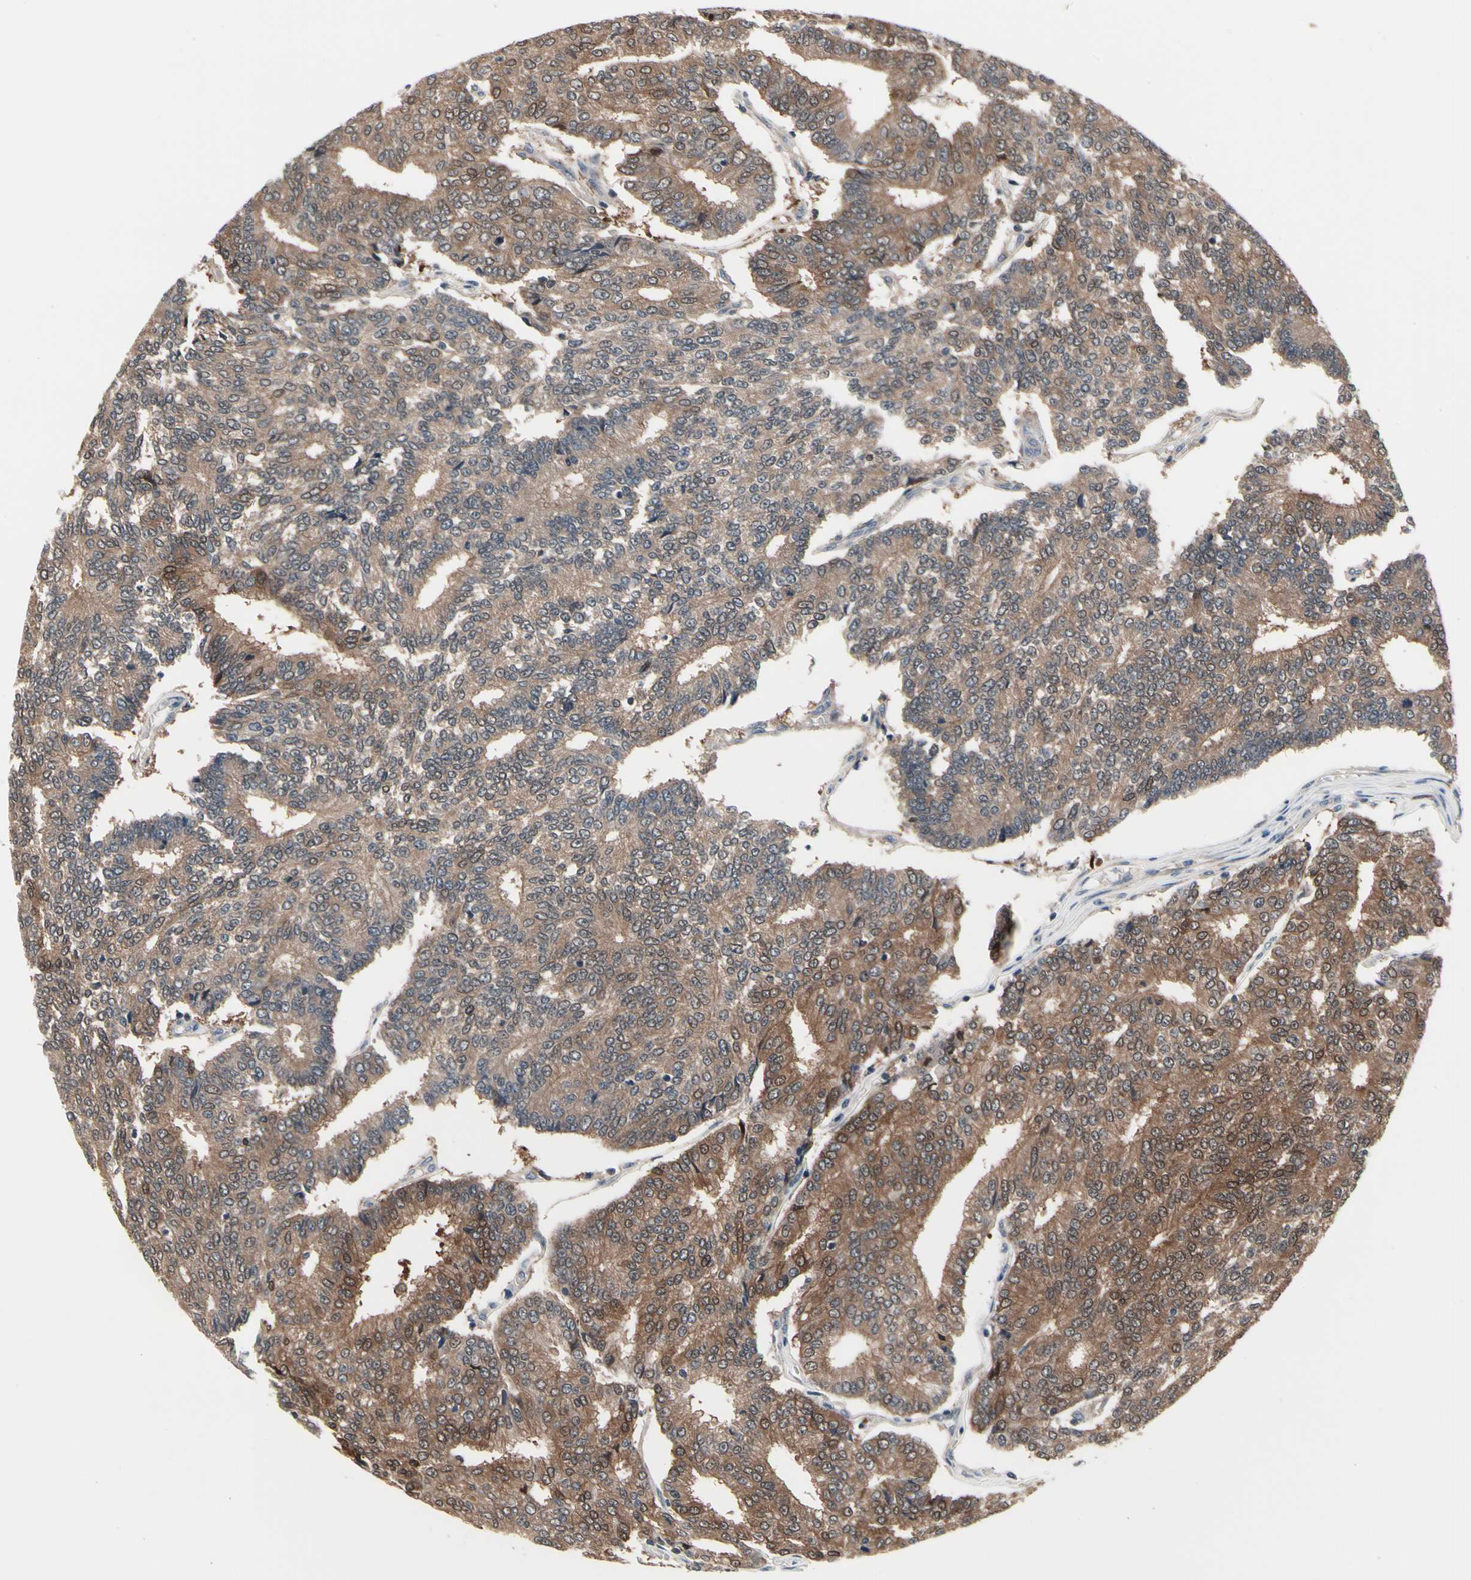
{"staining": {"intensity": "moderate", "quantity": ">75%", "location": "cytoplasmic/membranous,nuclear"}, "tissue": "prostate cancer", "cell_type": "Tumor cells", "image_type": "cancer", "snomed": [{"axis": "morphology", "description": "Adenocarcinoma, High grade"}, {"axis": "topography", "description": "Prostate"}], "caption": "Protein expression analysis of human high-grade adenocarcinoma (prostate) reveals moderate cytoplasmic/membranous and nuclear staining in approximately >75% of tumor cells.", "gene": "PRDX6", "patient": {"sex": "male", "age": 55}}